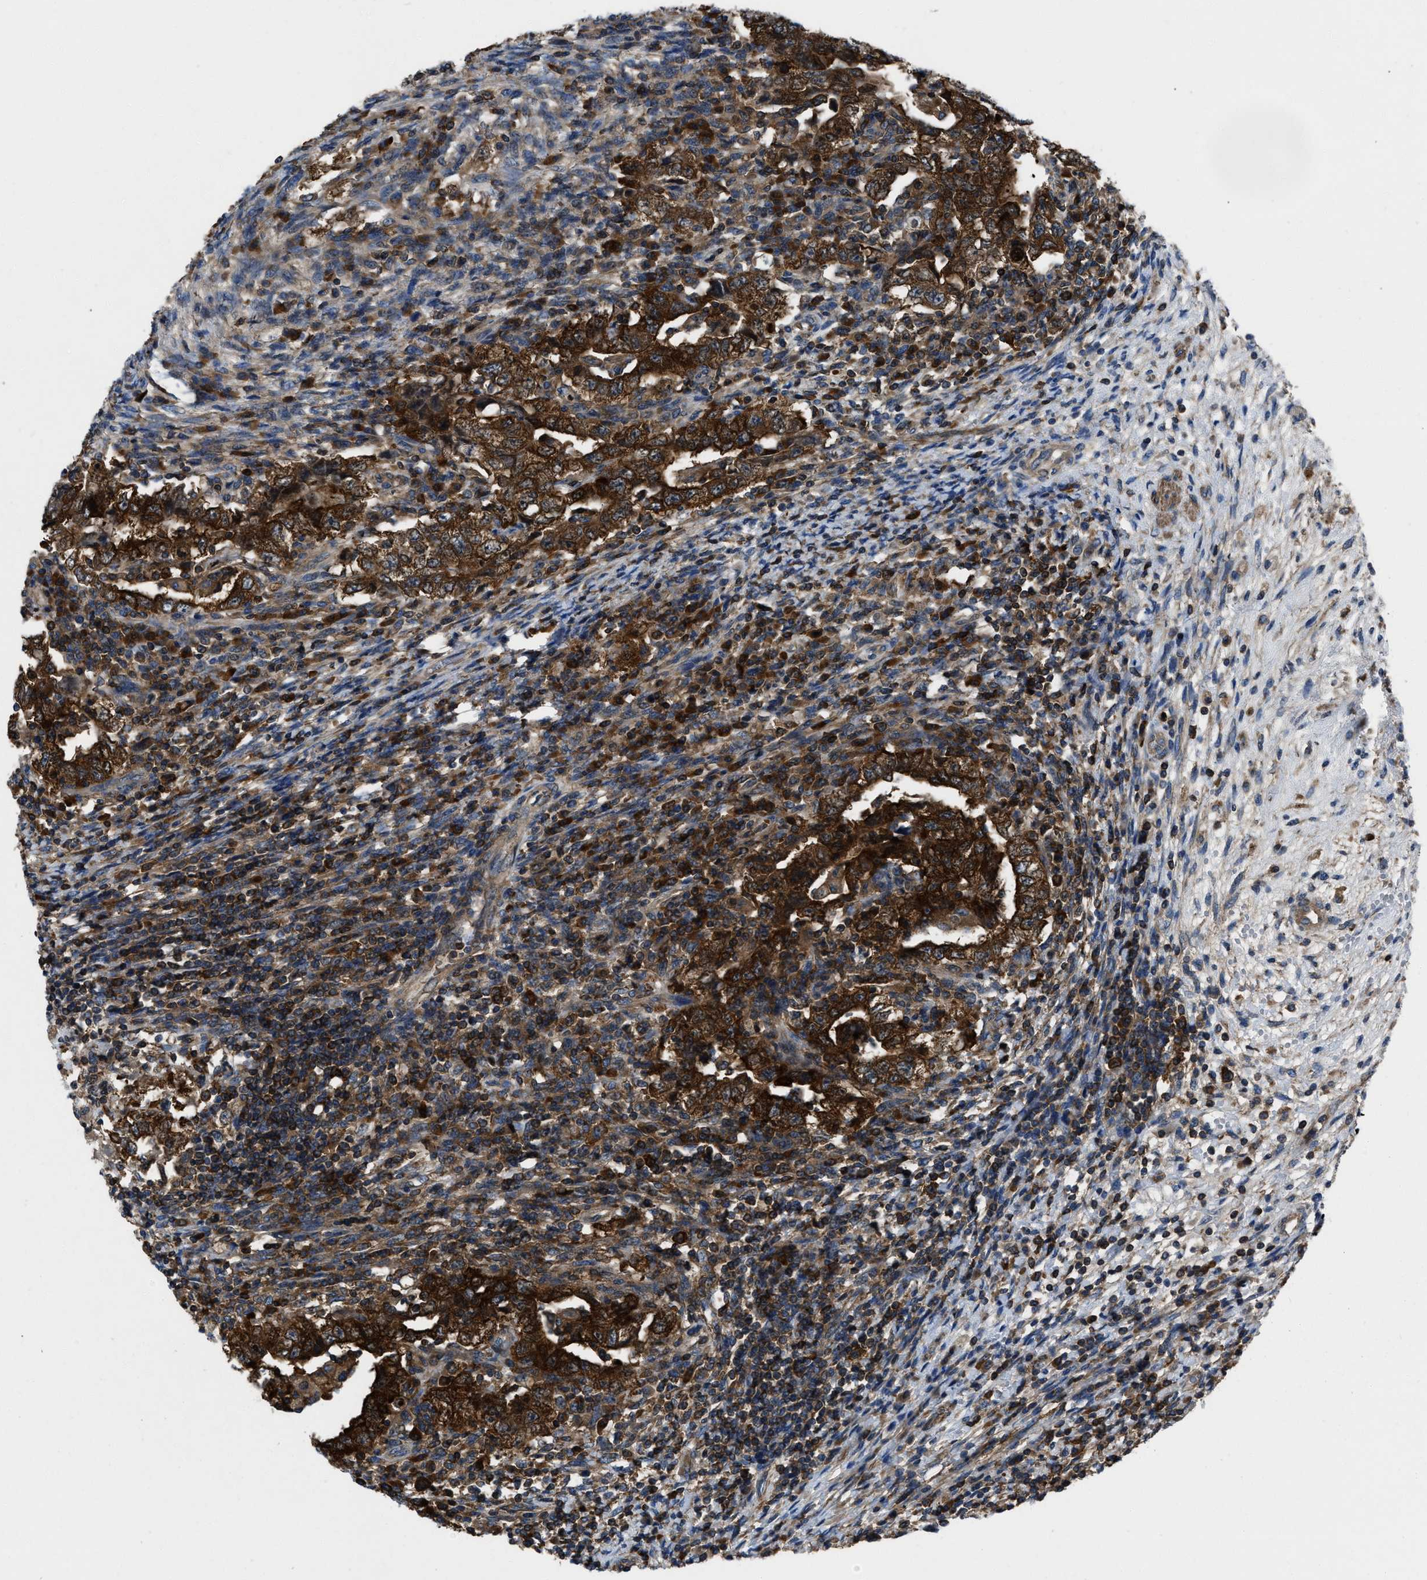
{"staining": {"intensity": "strong", "quantity": ">75%", "location": "cytoplasmic/membranous"}, "tissue": "testis cancer", "cell_type": "Tumor cells", "image_type": "cancer", "snomed": [{"axis": "morphology", "description": "Carcinoma, Embryonal, NOS"}, {"axis": "topography", "description": "Testis"}], "caption": "Tumor cells reveal strong cytoplasmic/membranous expression in about >75% of cells in testis cancer (embryonal carcinoma). (DAB (3,3'-diaminobenzidine) = brown stain, brightfield microscopy at high magnification).", "gene": "YARS1", "patient": {"sex": "male", "age": 26}}